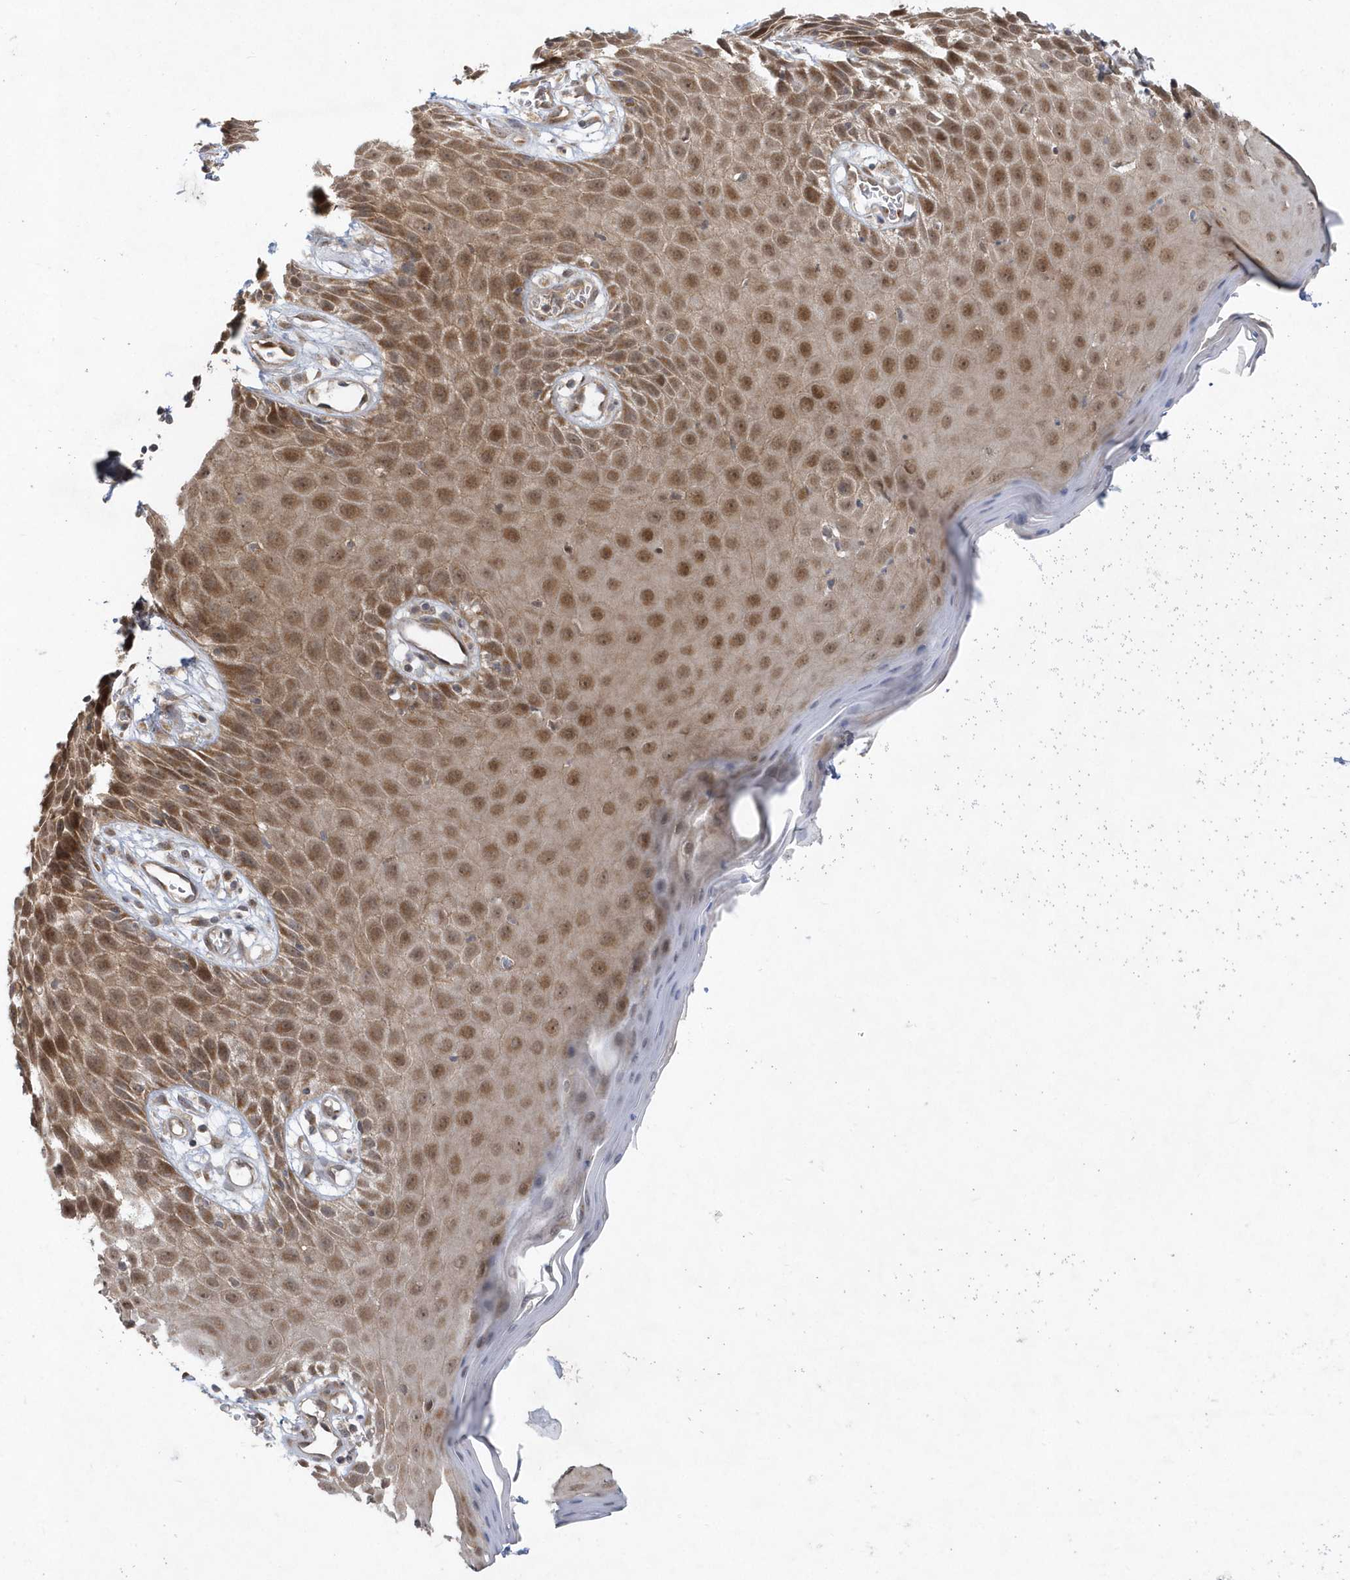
{"staining": {"intensity": "moderate", "quantity": ">75%", "location": "cytoplasmic/membranous,nuclear"}, "tissue": "skin", "cell_type": "Epidermal cells", "image_type": "normal", "snomed": [{"axis": "morphology", "description": "Normal tissue, NOS"}, {"axis": "topography", "description": "Vulva"}], "caption": "A medium amount of moderate cytoplasmic/membranous,nuclear positivity is appreciated in about >75% of epidermal cells in benign skin. The protein of interest is shown in brown color, while the nuclei are stained blue.", "gene": "MXI1", "patient": {"sex": "female", "age": 68}}